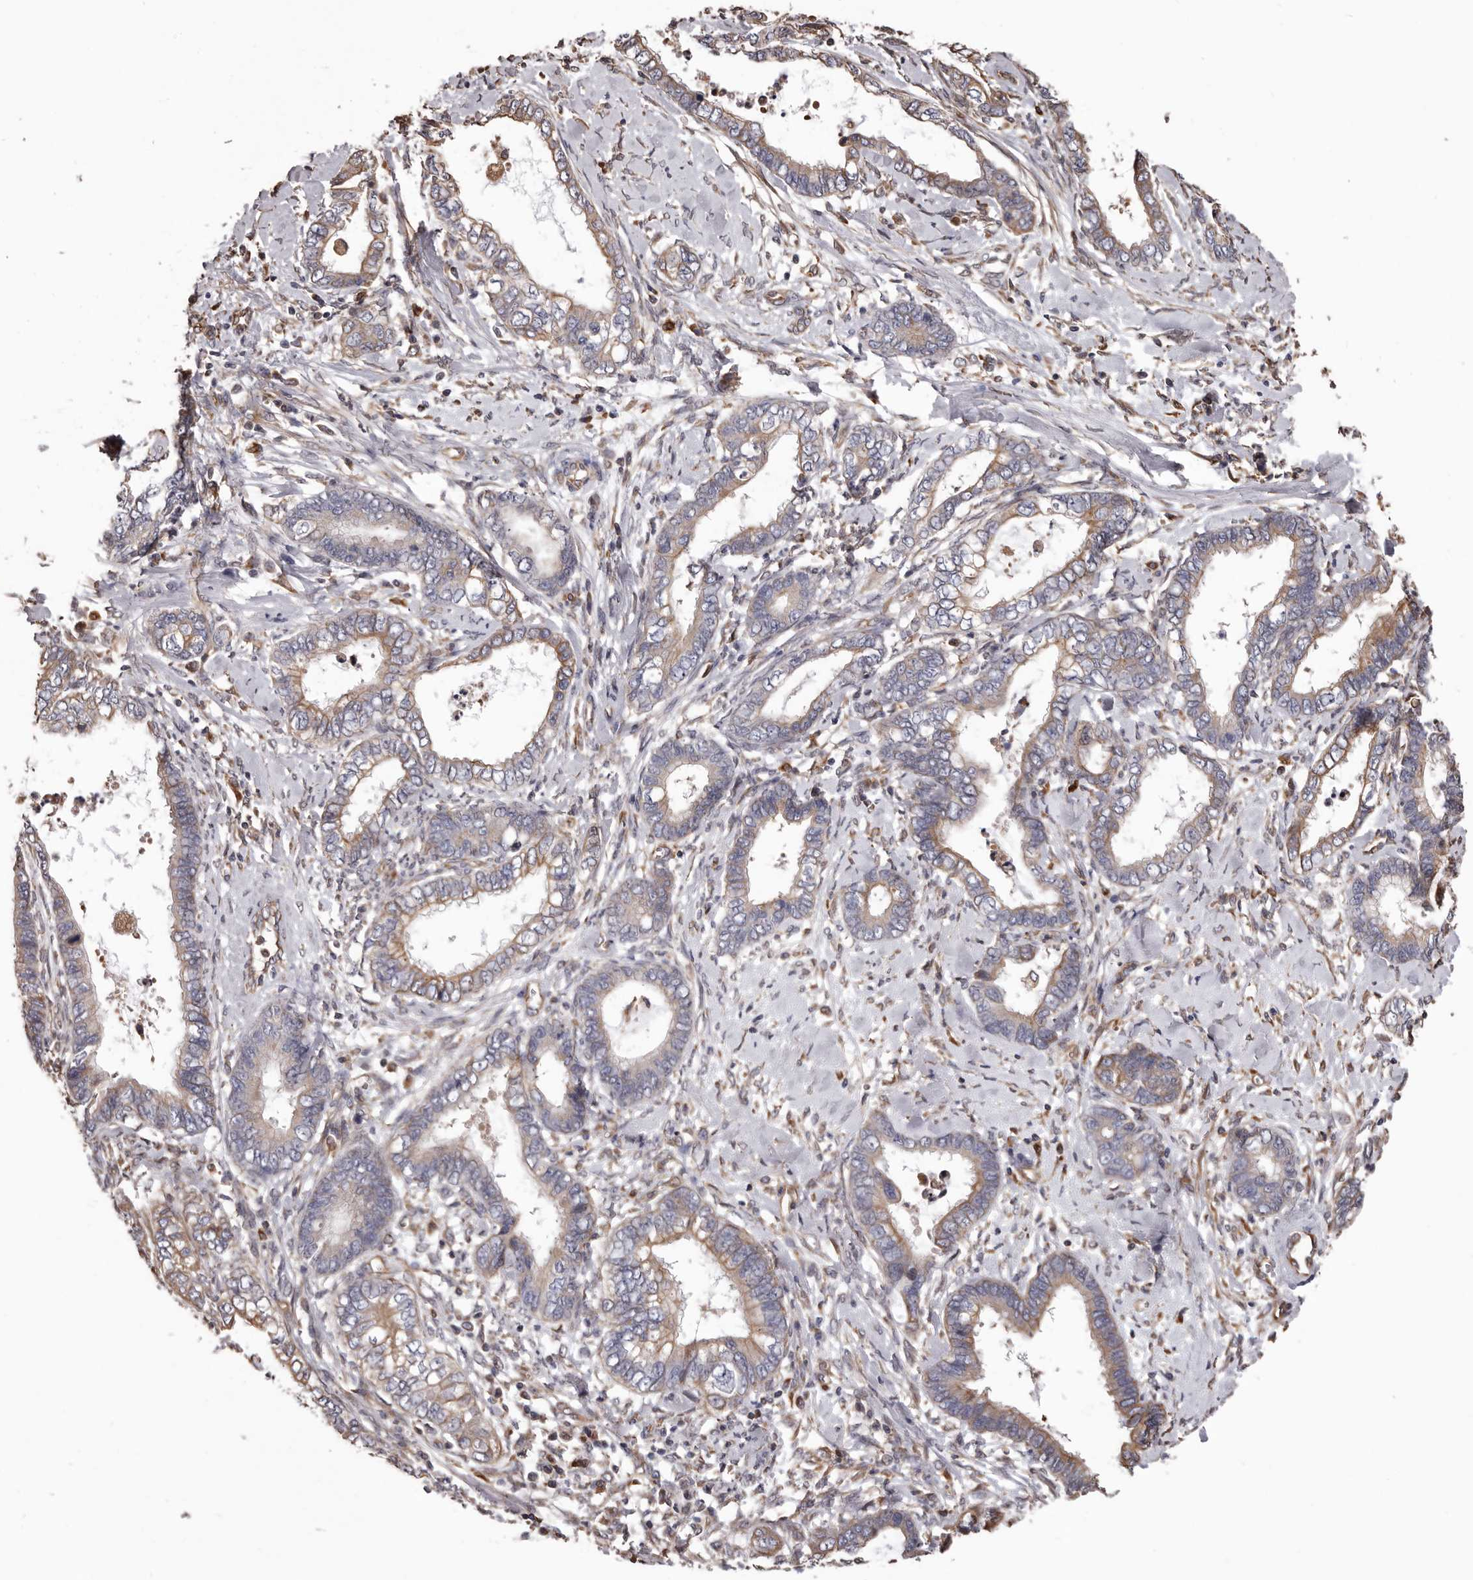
{"staining": {"intensity": "weak", "quantity": "25%-75%", "location": "cytoplasmic/membranous"}, "tissue": "cervical cancer", "cell_type": "Tumor cells", "image_type": "cancer", "snomed": [{"axis": "morphology", "description": "Adenocarcinoma, NOS"}, {"axis": "topography", "description": "Cervix"}], "caption": "Immunohistochemistry (DAB (3,3'-diaminobenzidine)) staining of human adenocarcinoma (cervical) shows weak cytoplasmic/membranous protein expression in approximately 25%-75% of tumor cells. The protein is stained brown, and the nuclei are stained in blue (DAB IHC with brightfield microscopy, high magnification).", "gene": "CEP104", "patient": {"sex": "female", "age": 44}}